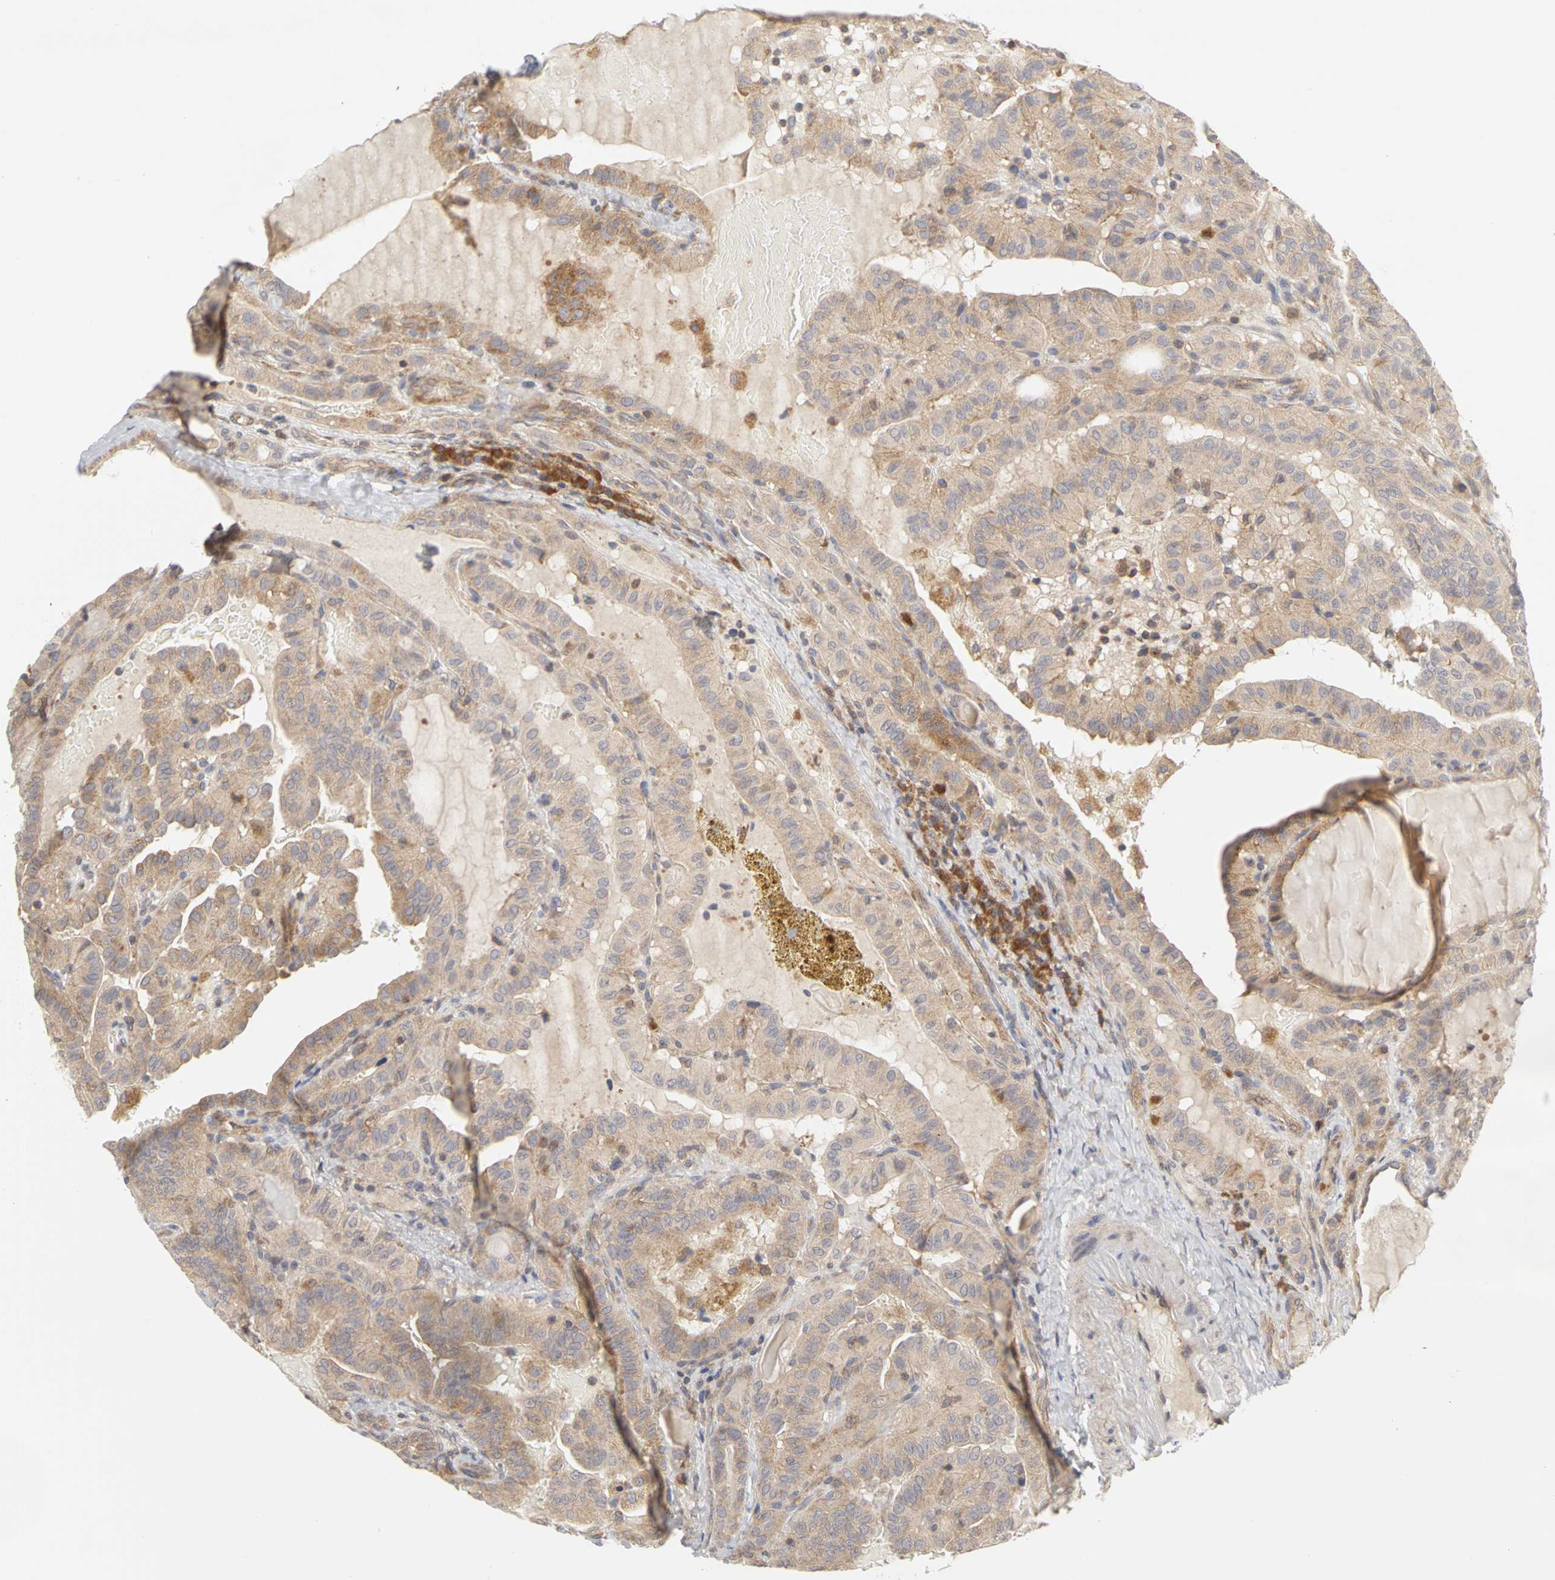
{"staining": {"intensity": "weak", "quantity": ">75%", "location": "cytoplasmic/membranous"}, "tissue": "thyroid cancer", "cell_type": "Tumor cells", "image_type": "cancer", "snomed": [{"axis": "morphology", "description": "Papillary adenocarcinoma, NOS"}, {"axis": "topography", "description": "Thyroid gland"}], "caption": "Papillary adenocarcinoma (thyroid) was stained to show a protein in brown. There is low levels of weak cytoplasmic/membranous expression in about >75% of tumor cells. (brown staining indicates protein expression, while blue staining denotes nuclei).", "gene": "IRAK1", "patient": {"sex": "male", "age": 77}}